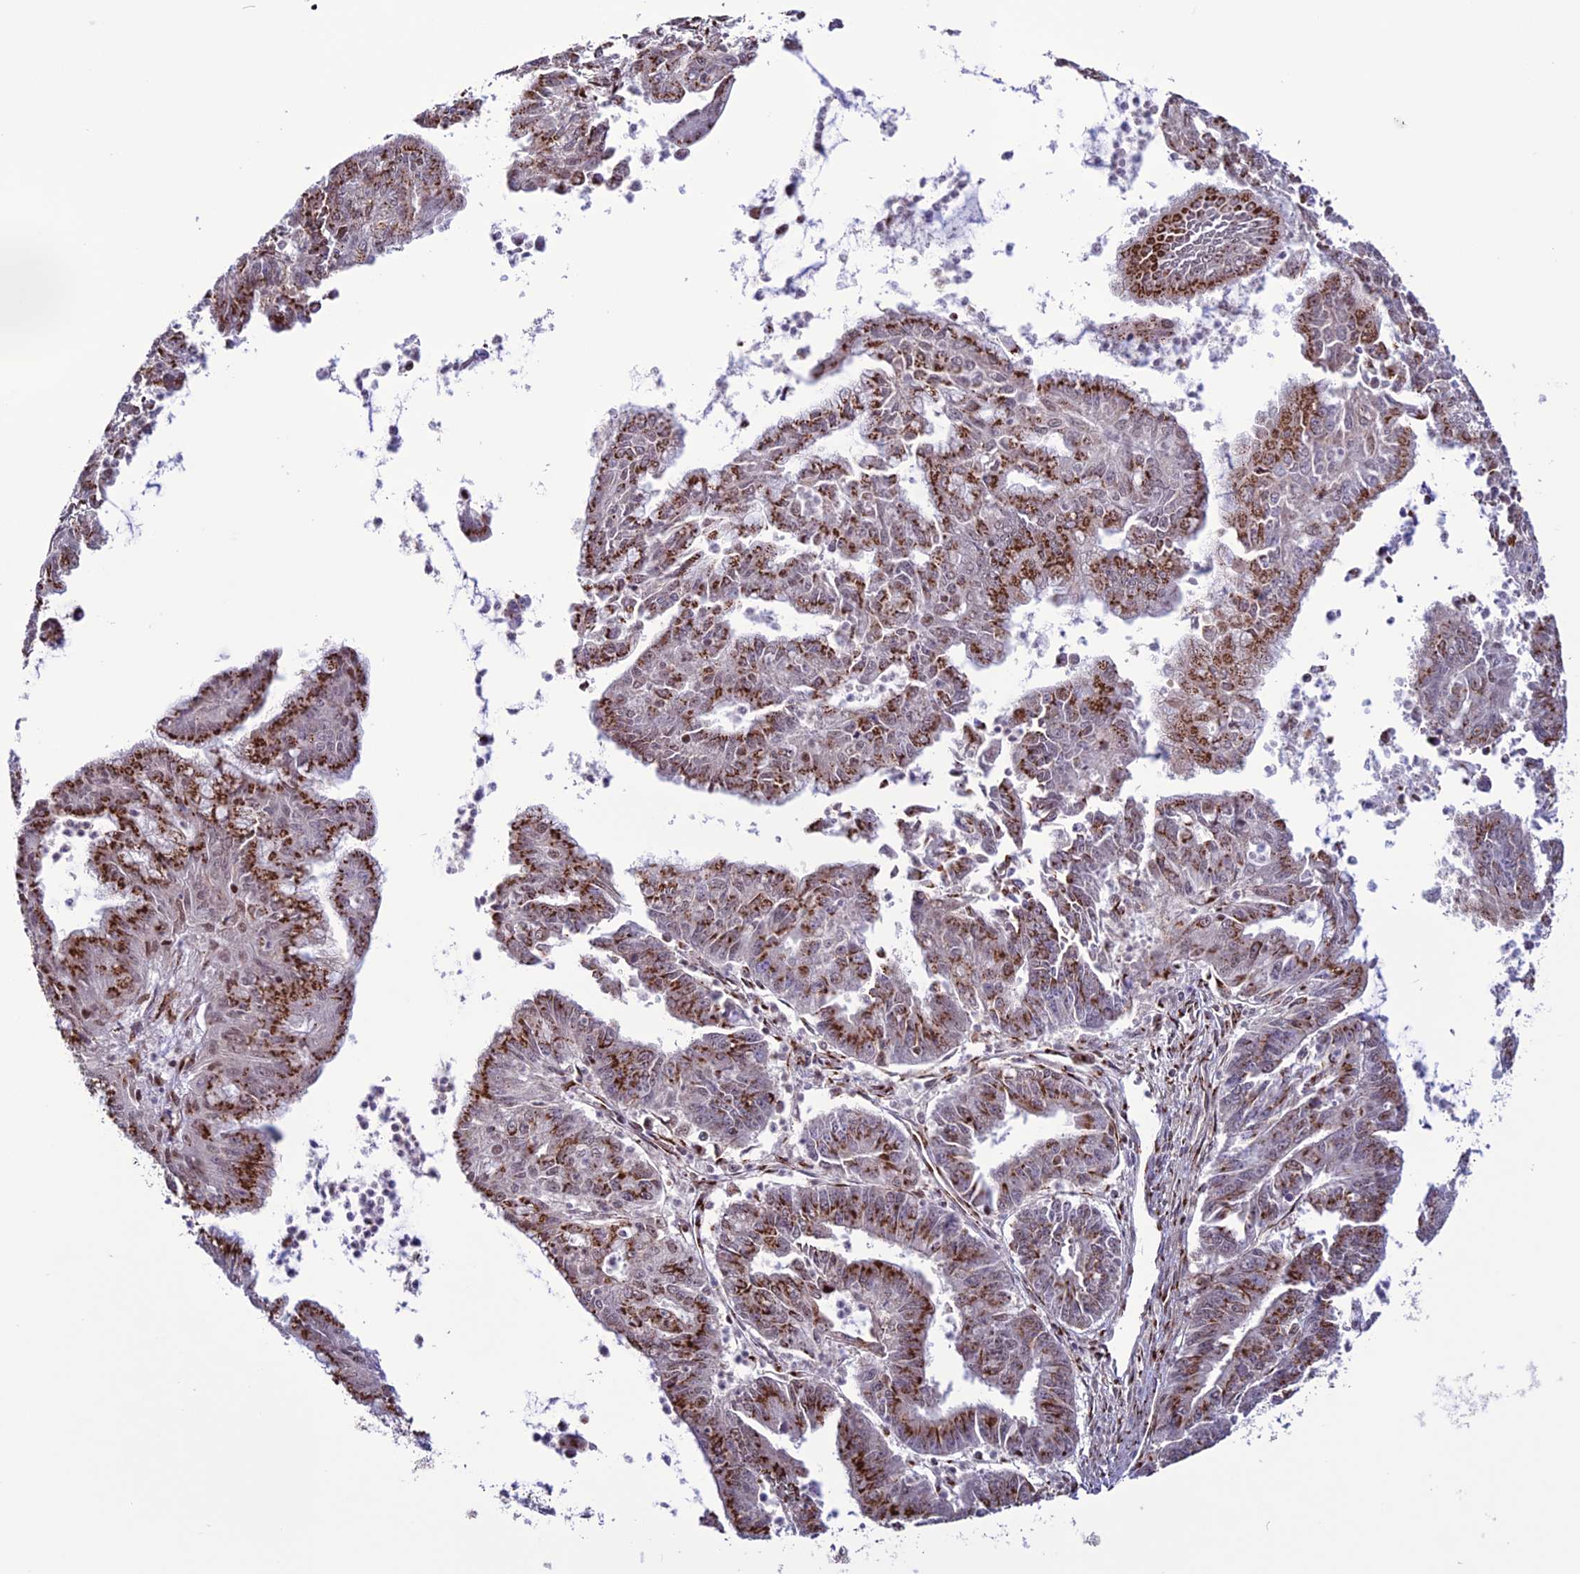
{"staining": {"intensity": "strong", "quantity": ">75%", "location": "cytoplasmic/membranous"}, "tissue": "endometrial cancer", "cell_type": "Tumor cells", "image_type": "cancer", "snomed": [{"axis": "morphology", "description": "Adenocarcinoma, NOS"}, {"axis": "topography", "description": "Endometrium"}], "caption": "Human endometrial cancer stained with a brown dye reveals strong cytoplasmic/membranous positive positivity in approximately >75% of tumor cells.", "gene": "PLEKHA4", "patient": {"sex": "female", "age": 73}}